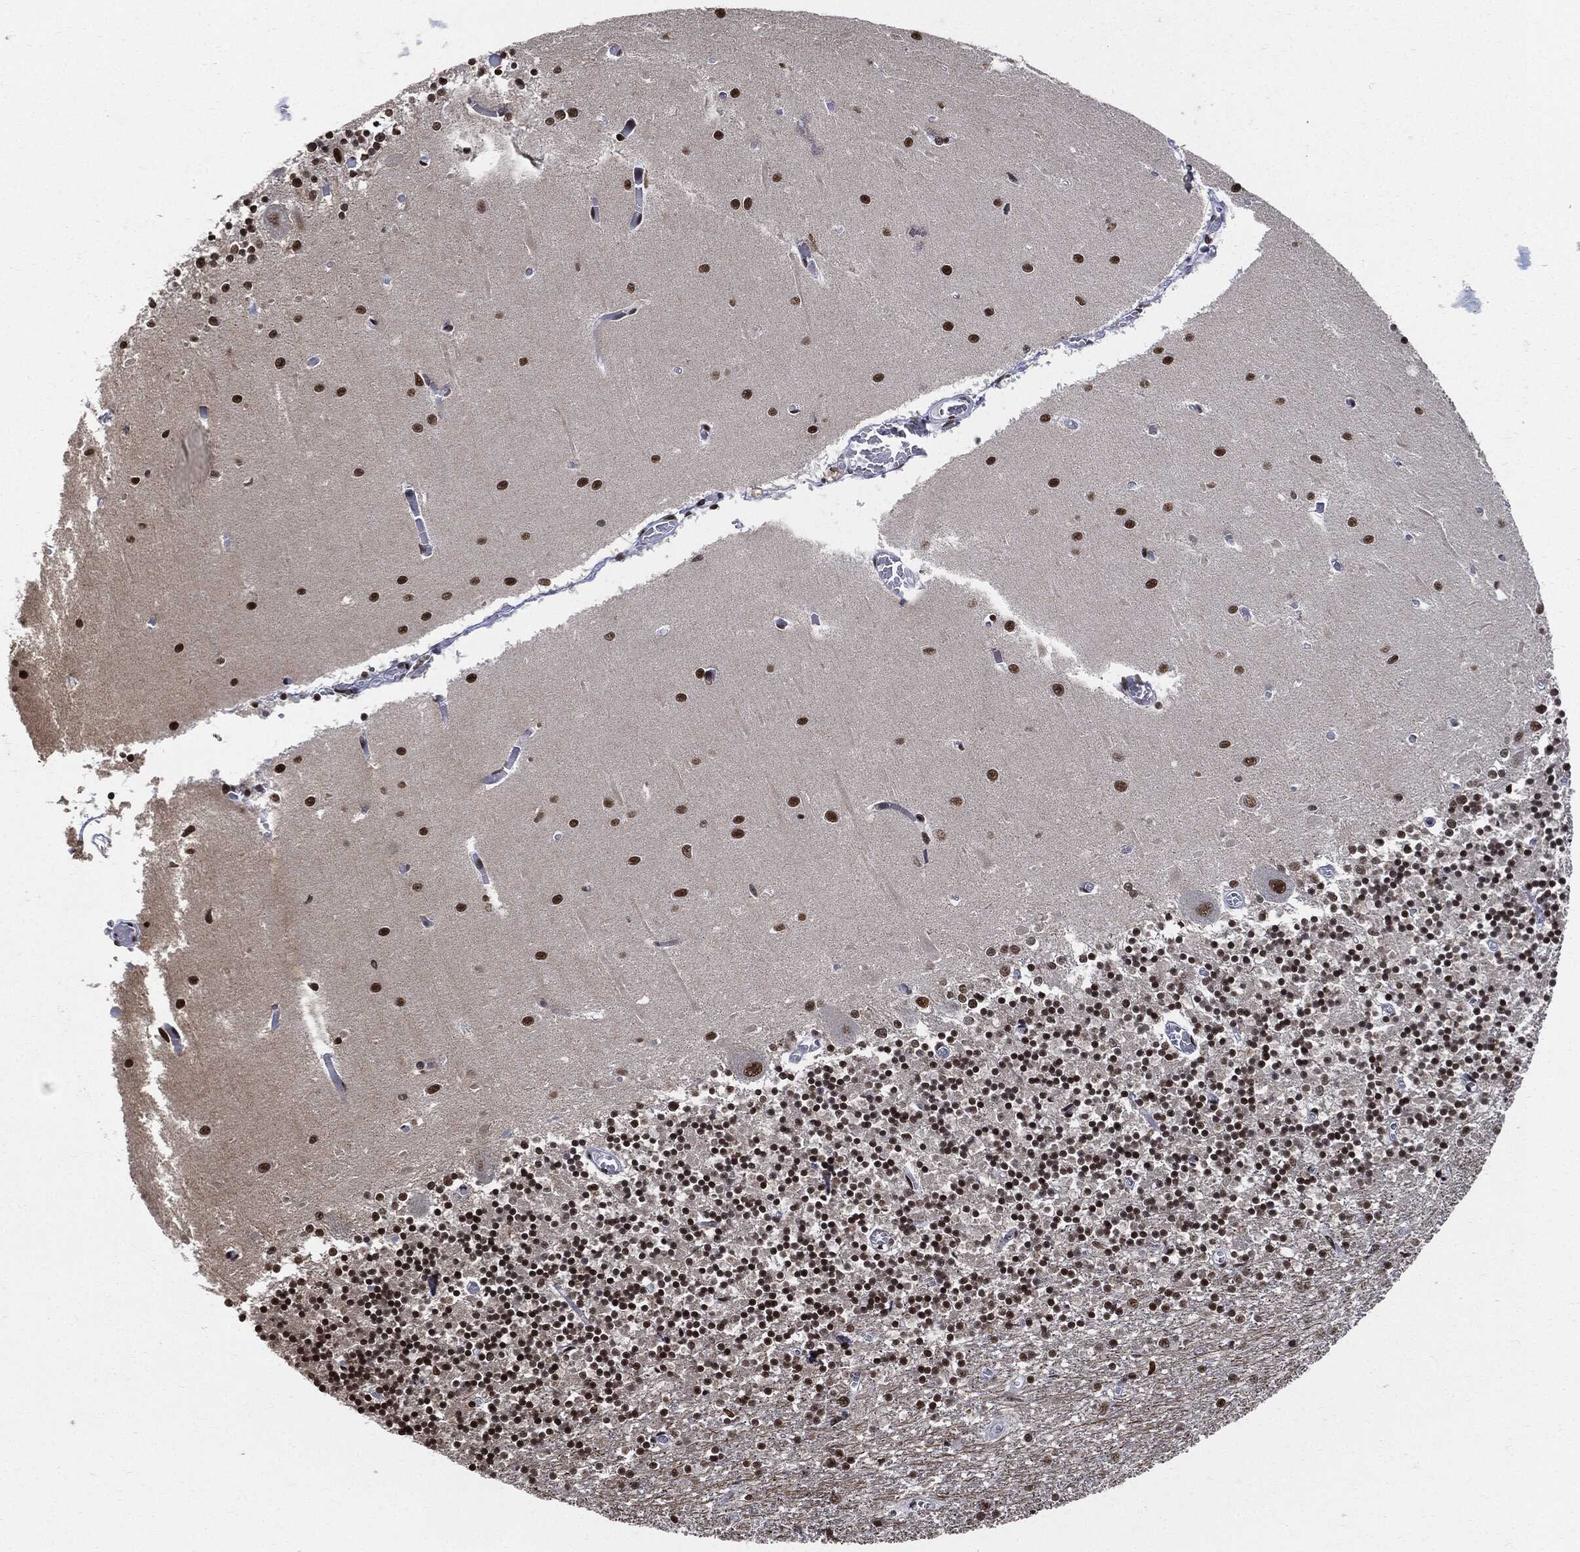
{"staining": {"intensity": "moderate", "quantity": ">75%", "location": "nuclear"}, "tissue": "cerebellum", "cell_type": "Cells in granular layer", "image_type": "normal", "snomed": [{"axis": "morphology", "description": "Normal tissue, NOS"}, {"axis": "topography", "description": "Cerebellum"}], "caption": "Immunohistochemical staining of unremarkable human cerebellum shows medium levels of moderate nuclear staining in about >75% of cells in granular layer.", "gene": "RECQL", "patient": {"sex": "female", "age": 64}}